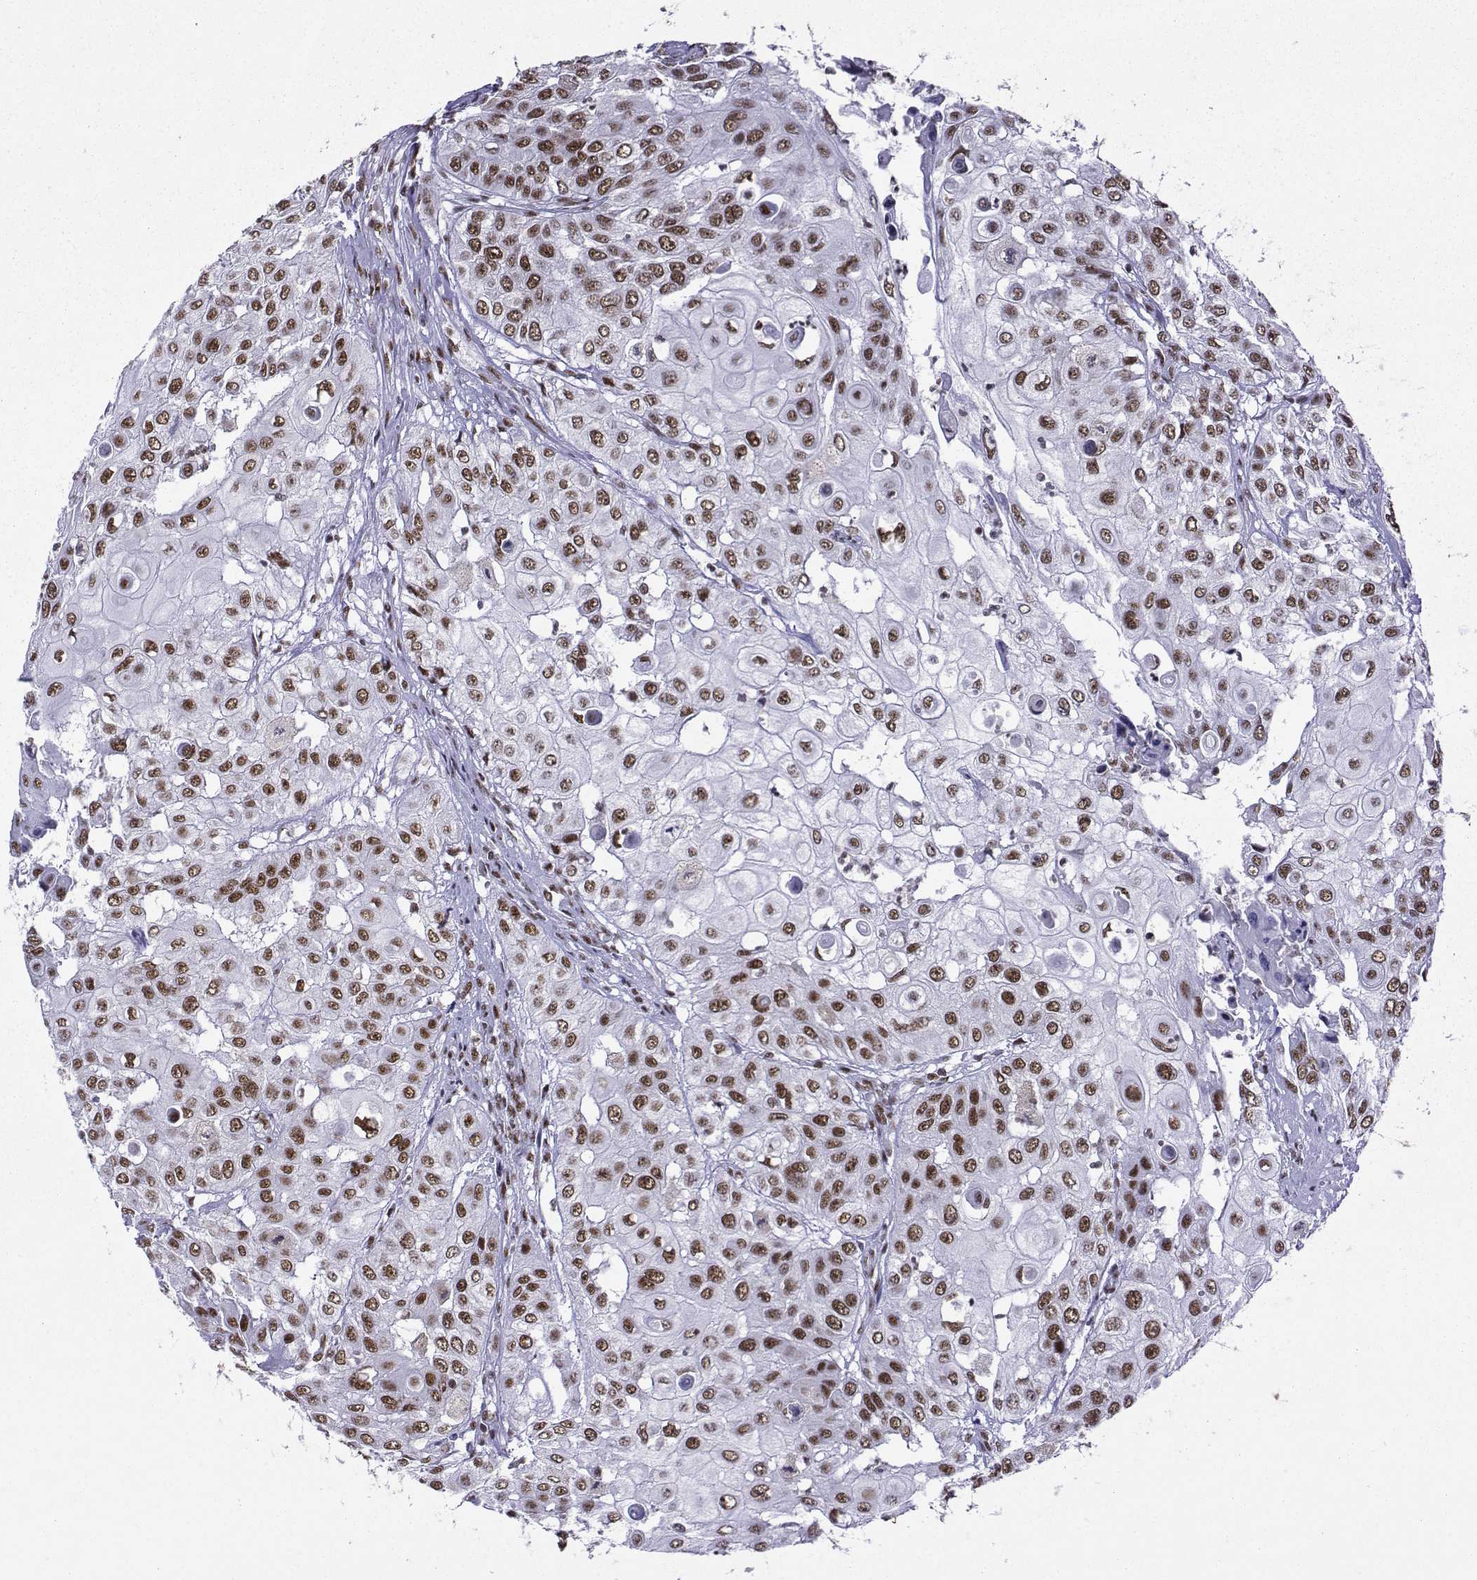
{"staining": {"intensity": "moderate", "quantity": "25%-75%", "location": "nuclear"}, "tissue": "urothelial cancer", "cell_type": "Tumor cells", "image_type": "cancer", "snomed": [{"axis": "morphology", "description": "Urothelial carcinoma, High grade"}, {"axis": "topography", "description": "Urinary bladder"}], "caption": "Immunohistochemistry staining of high-grade urothelial carcinoma, which demonstrates medium levels of moderate nuclear expression in approximately 25%-75% of tumor cells indicating moderate nuclear protein staining. The staining was performed using DAB (brown) for protein detection and nuclei were counterstained in hematoxylin (blue).", "gene": "SNRPB2", "patient": {"sex": "female", "age": 79}}